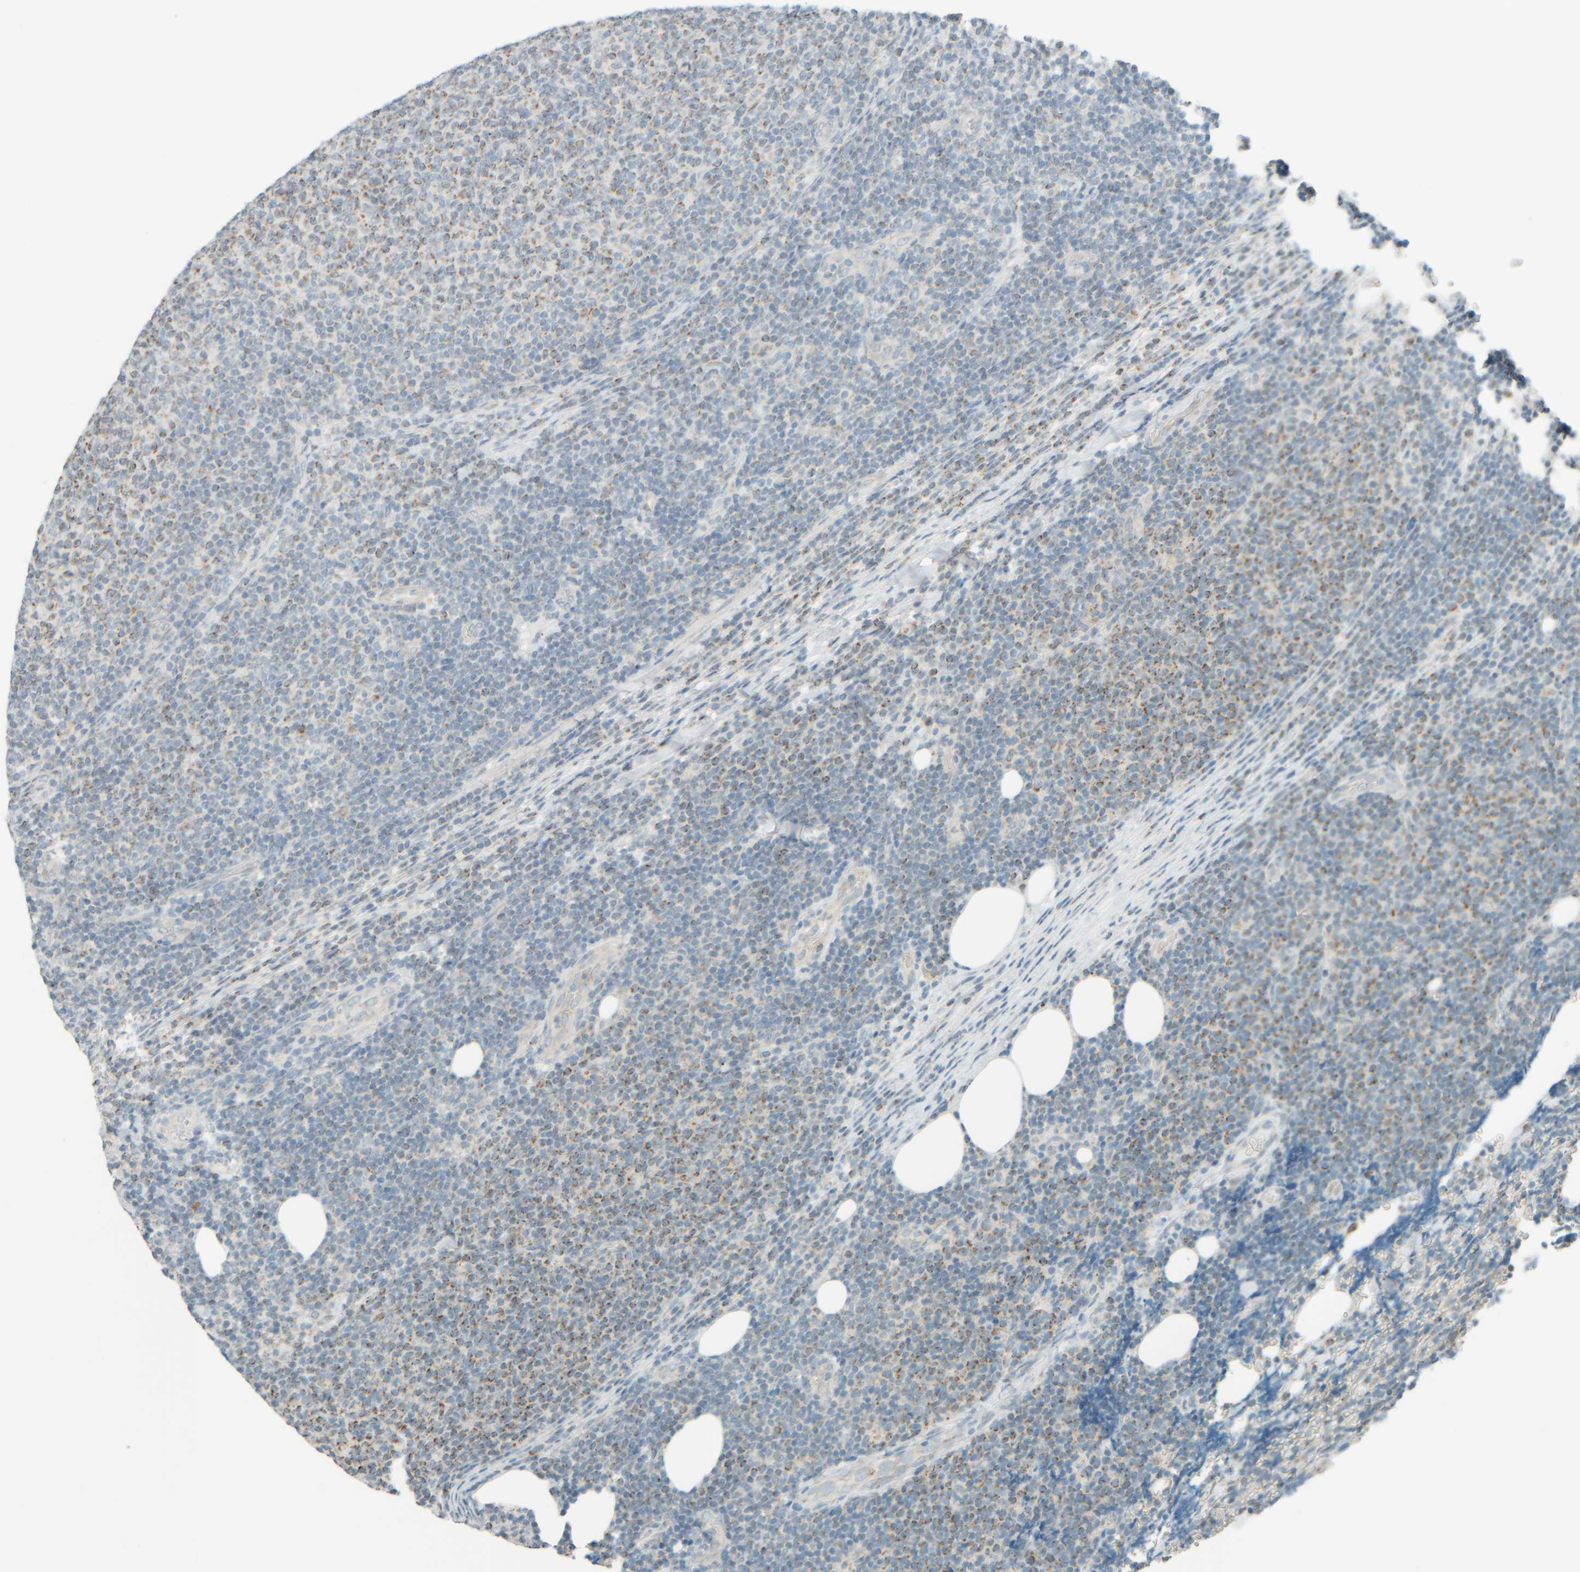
{"staining": {"intensity": "weak", "quantity": "25%-75%", "location": "cytoplasmic/membranous"}, "tissue": "lymphoma", "cell_type": "Tumor cells", "image_type": "cancer", "snomed": [{"axis": "morphology", "description": "Malignant lymphoma, non-Hodgkin's type, Low grade"}, {"axis": "topography", "description": "Lymph node"}], "caption": "Immunohistochemistry (IHC) histopathology image of neoplastic tissue: lymphoma stained using immunohistochemistry reveals low levels of weak protein expression localized specifically in the cytoplasmic/membranous of tumor cells, appearing as a cytoplasmic/membranous brown color.", "gene": "PTGES3L-AARSD1", "patient": {"sex": "male", "age": 66}}